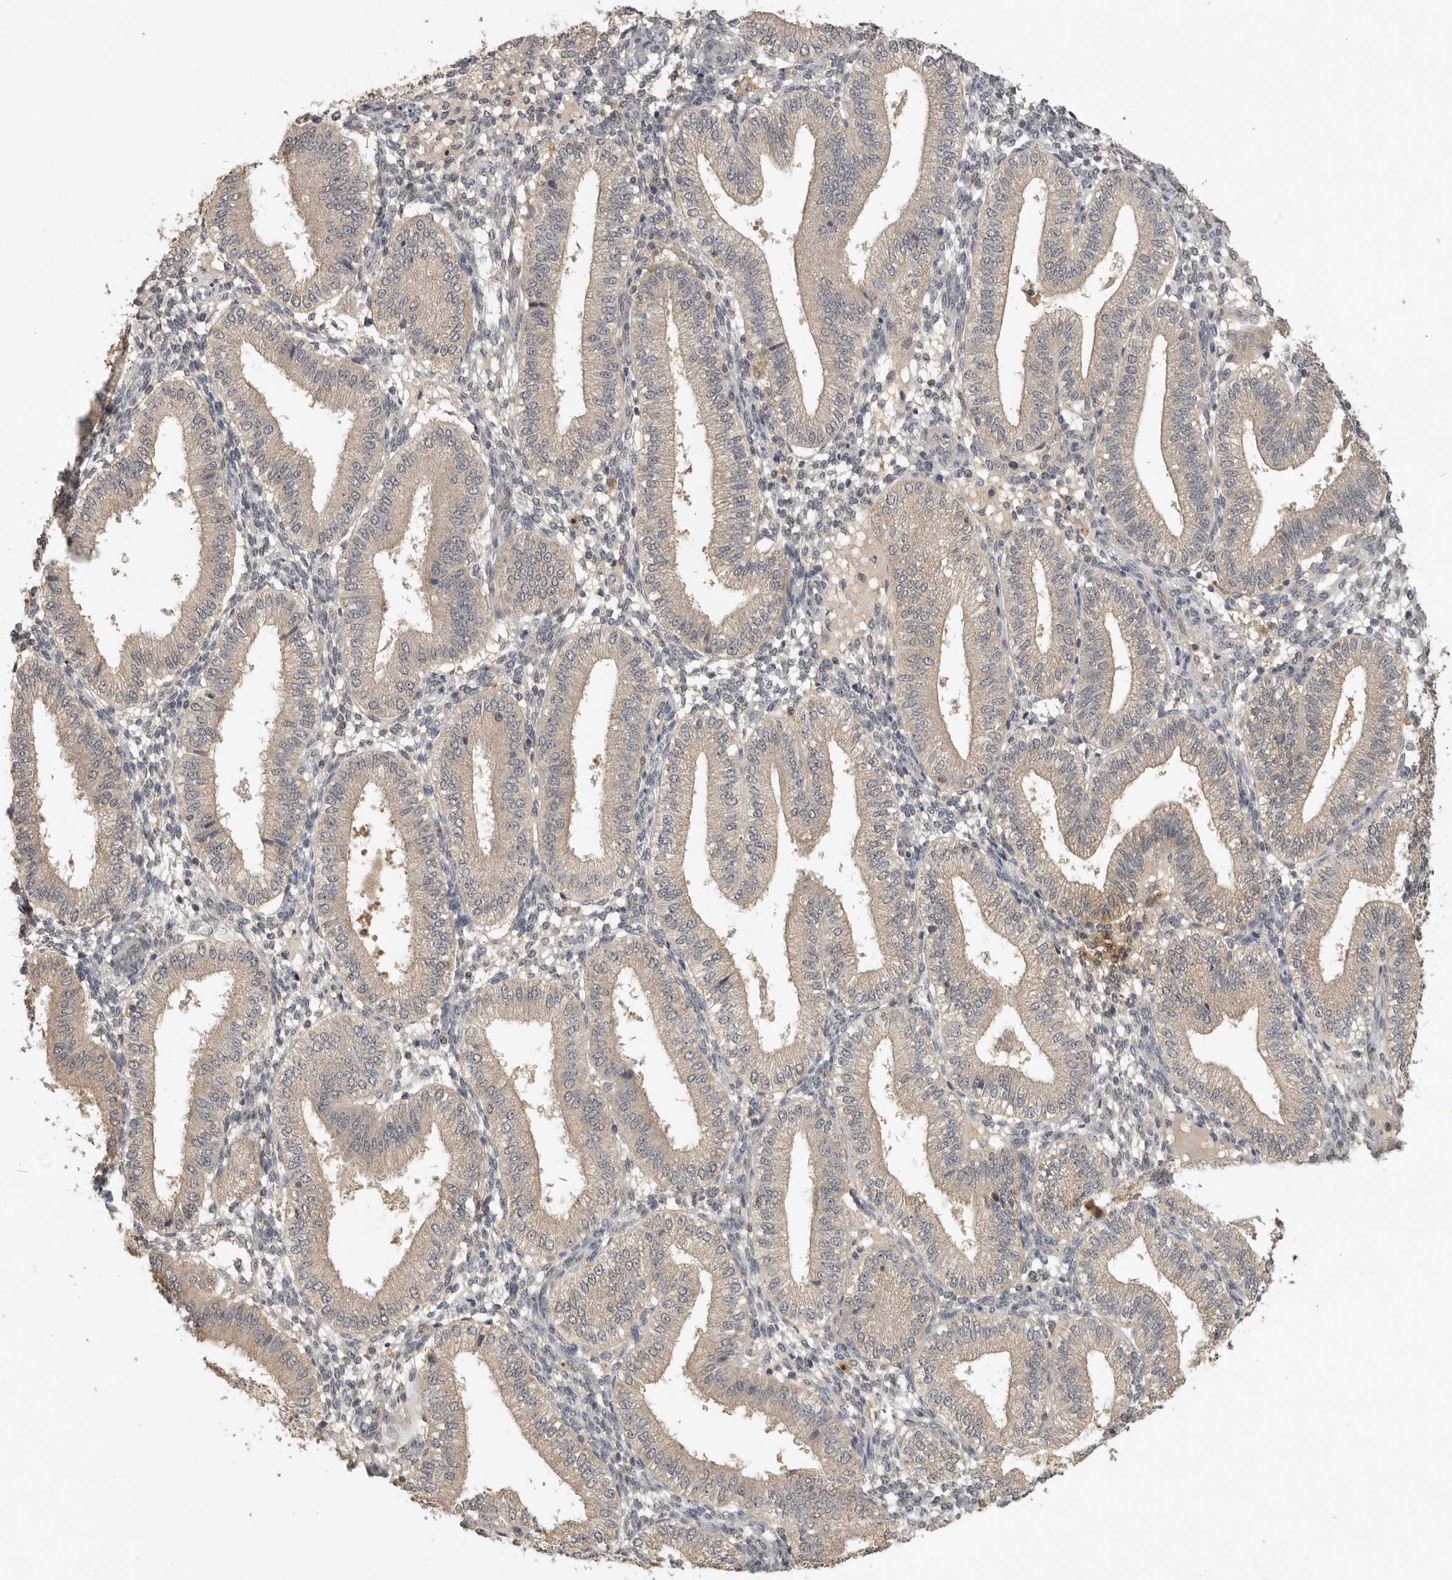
{"staining": {"intensity": "negative", "quantity": "none", "location": "none"}, "tissue": "endometrium", "cell_type": "Cells in endometrial stroma", "image_type": "normal", "snomed": [{"axis": "morphology", "description": "Normal tissue, NOS"}, {"axis": "topography", "description": "Endometrium"}], "caption": "The photomicrograph shows no significant positivity in cells in endometrial stroma of endometrium.", "gene": "ADAMTS4", "patient": {"sex": "female", "age": 39}}